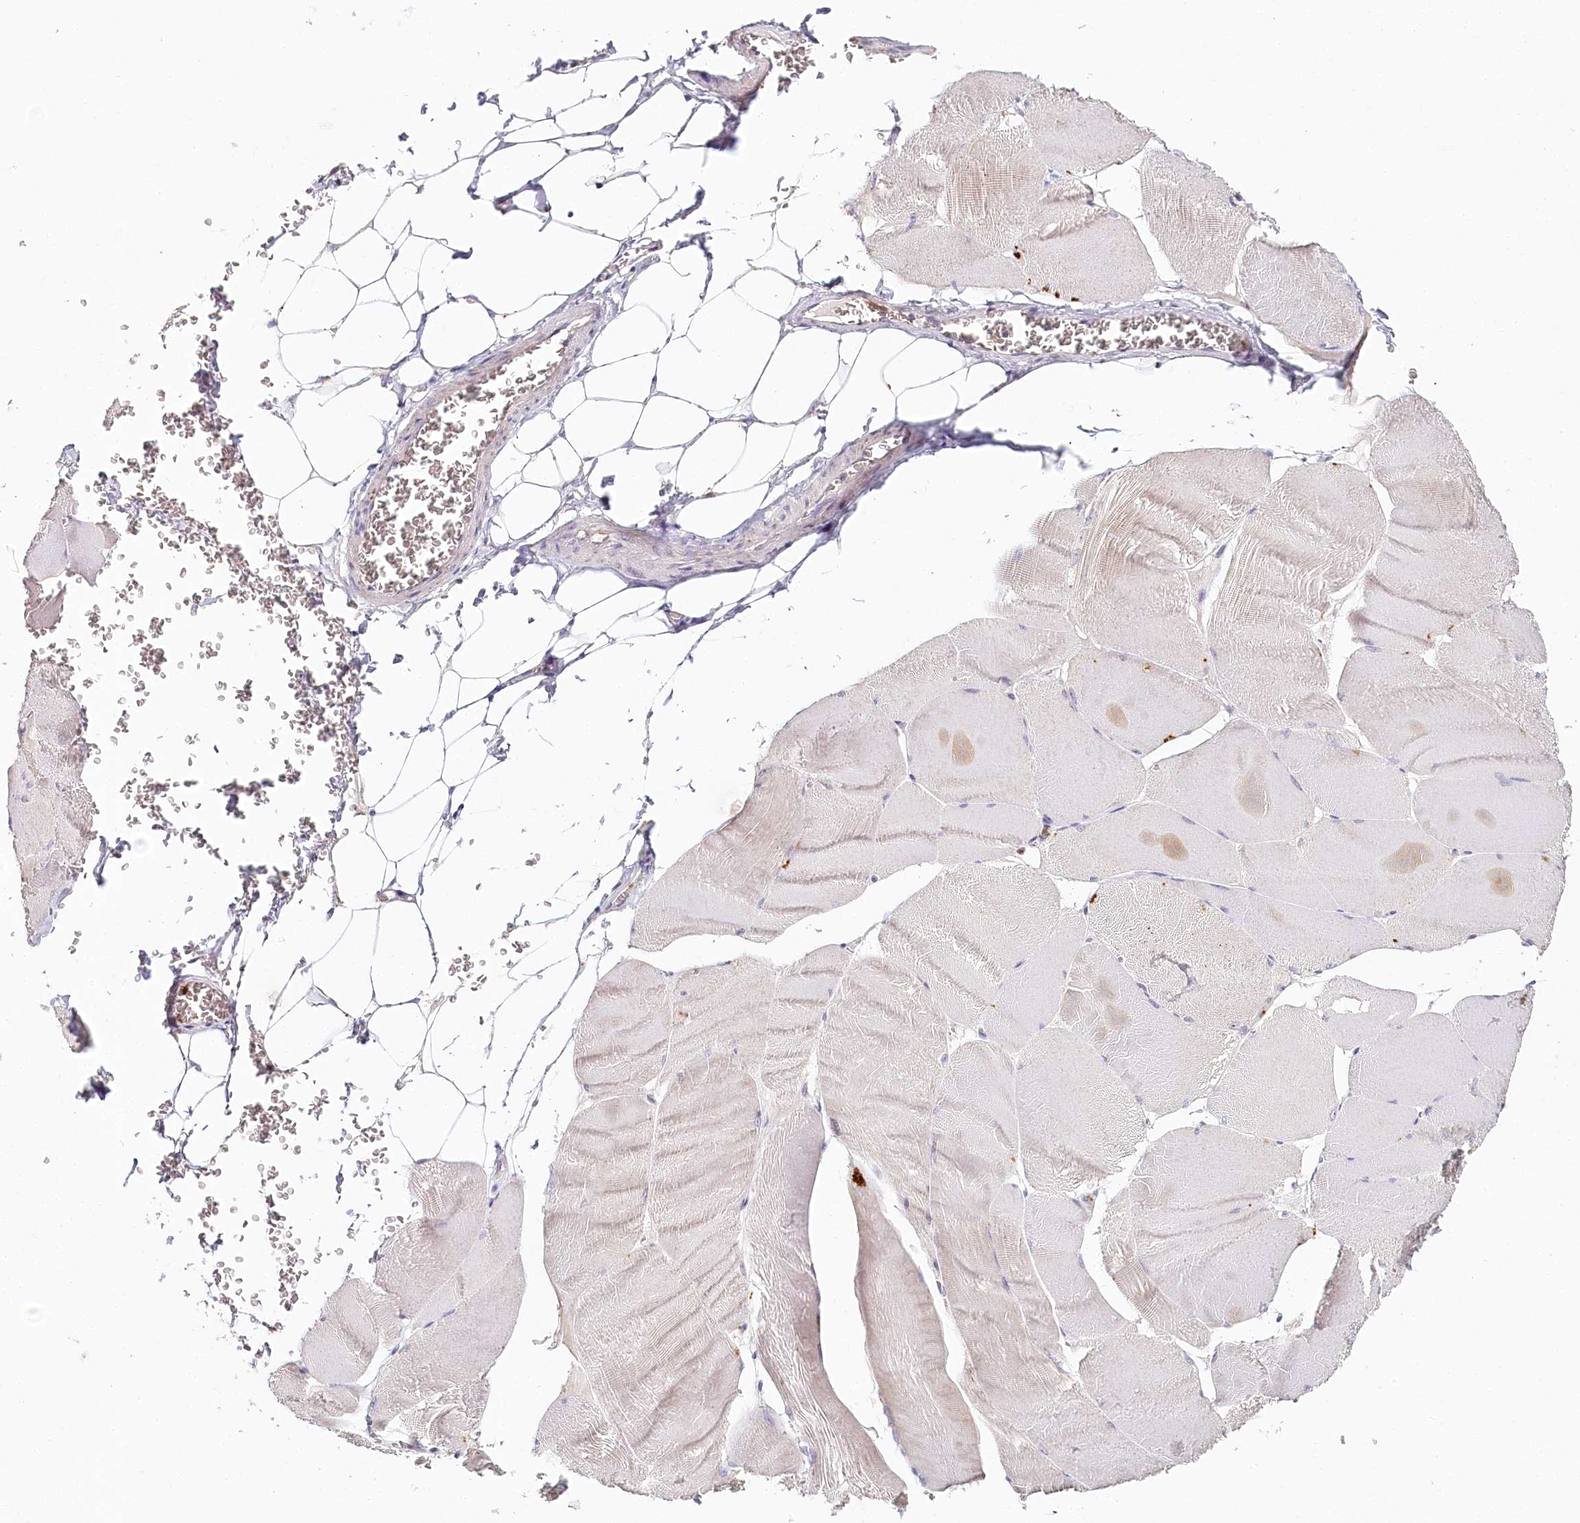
{"staining": {"intensity": "negative", "quantity": "none", "location": "none"}, "tissue": "skeletal muscle", "cell_type": "Myocytes", "image_type": "normal", "snomed": [{"axis": "morphology", "description": "Normal tissue, NOS"}, {"axis": "morphology", "description": "Basal cell carcinoma"}, {"axis": "topography", "description": "Skeletal muscle"}], "caption": "A photomicrograph of human skeletal muscle is negative for staining in myocytes. The staining was performed using DAB to visualize the protein expression in brown, while the nuclei were stained in blue with hematoxylin (Magnification: 20x).", "gene": "MMP25", "patient": {"sex": "female", "age": 64}}